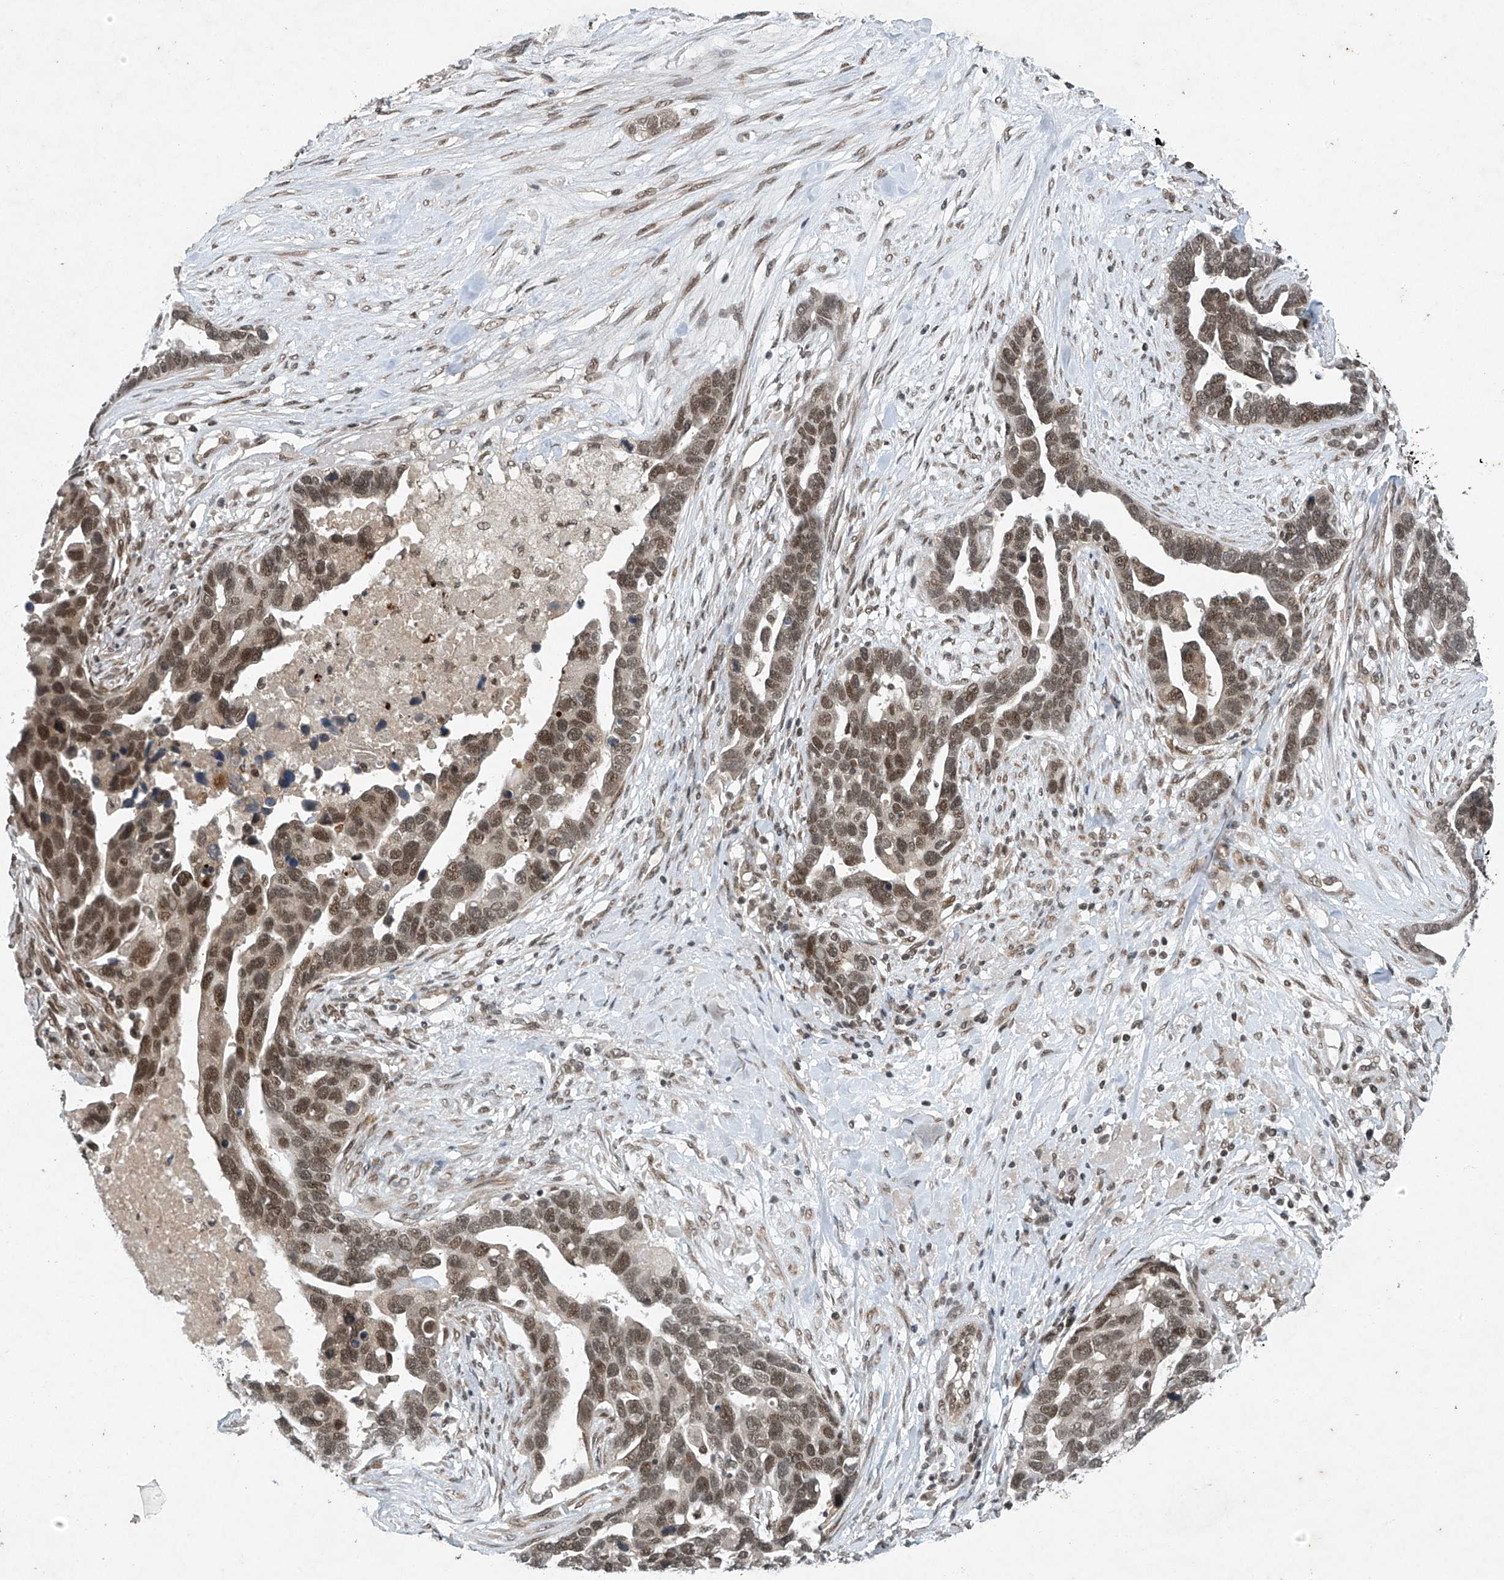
{"staining": {"intensity": "moderate", "quantity": ">75%", "location": "nuclear"}, "tissue": "ovarian cancer", "cell_type": "Tumor cells", "image_type": "cancer", "snomed": [{"axis": "morphology", "description": "Cystadenocarcinoma, serous, NOS"}, {"axis": "topography", "description": "Ovary"}], "caption": "A brown stain shows moderate nuclear positivity of a protein in serous cystadenocarcinoma (ovarian) tumor cells.", "gene": "TAF8", "patient": {"sex": "female", "age": 54}}